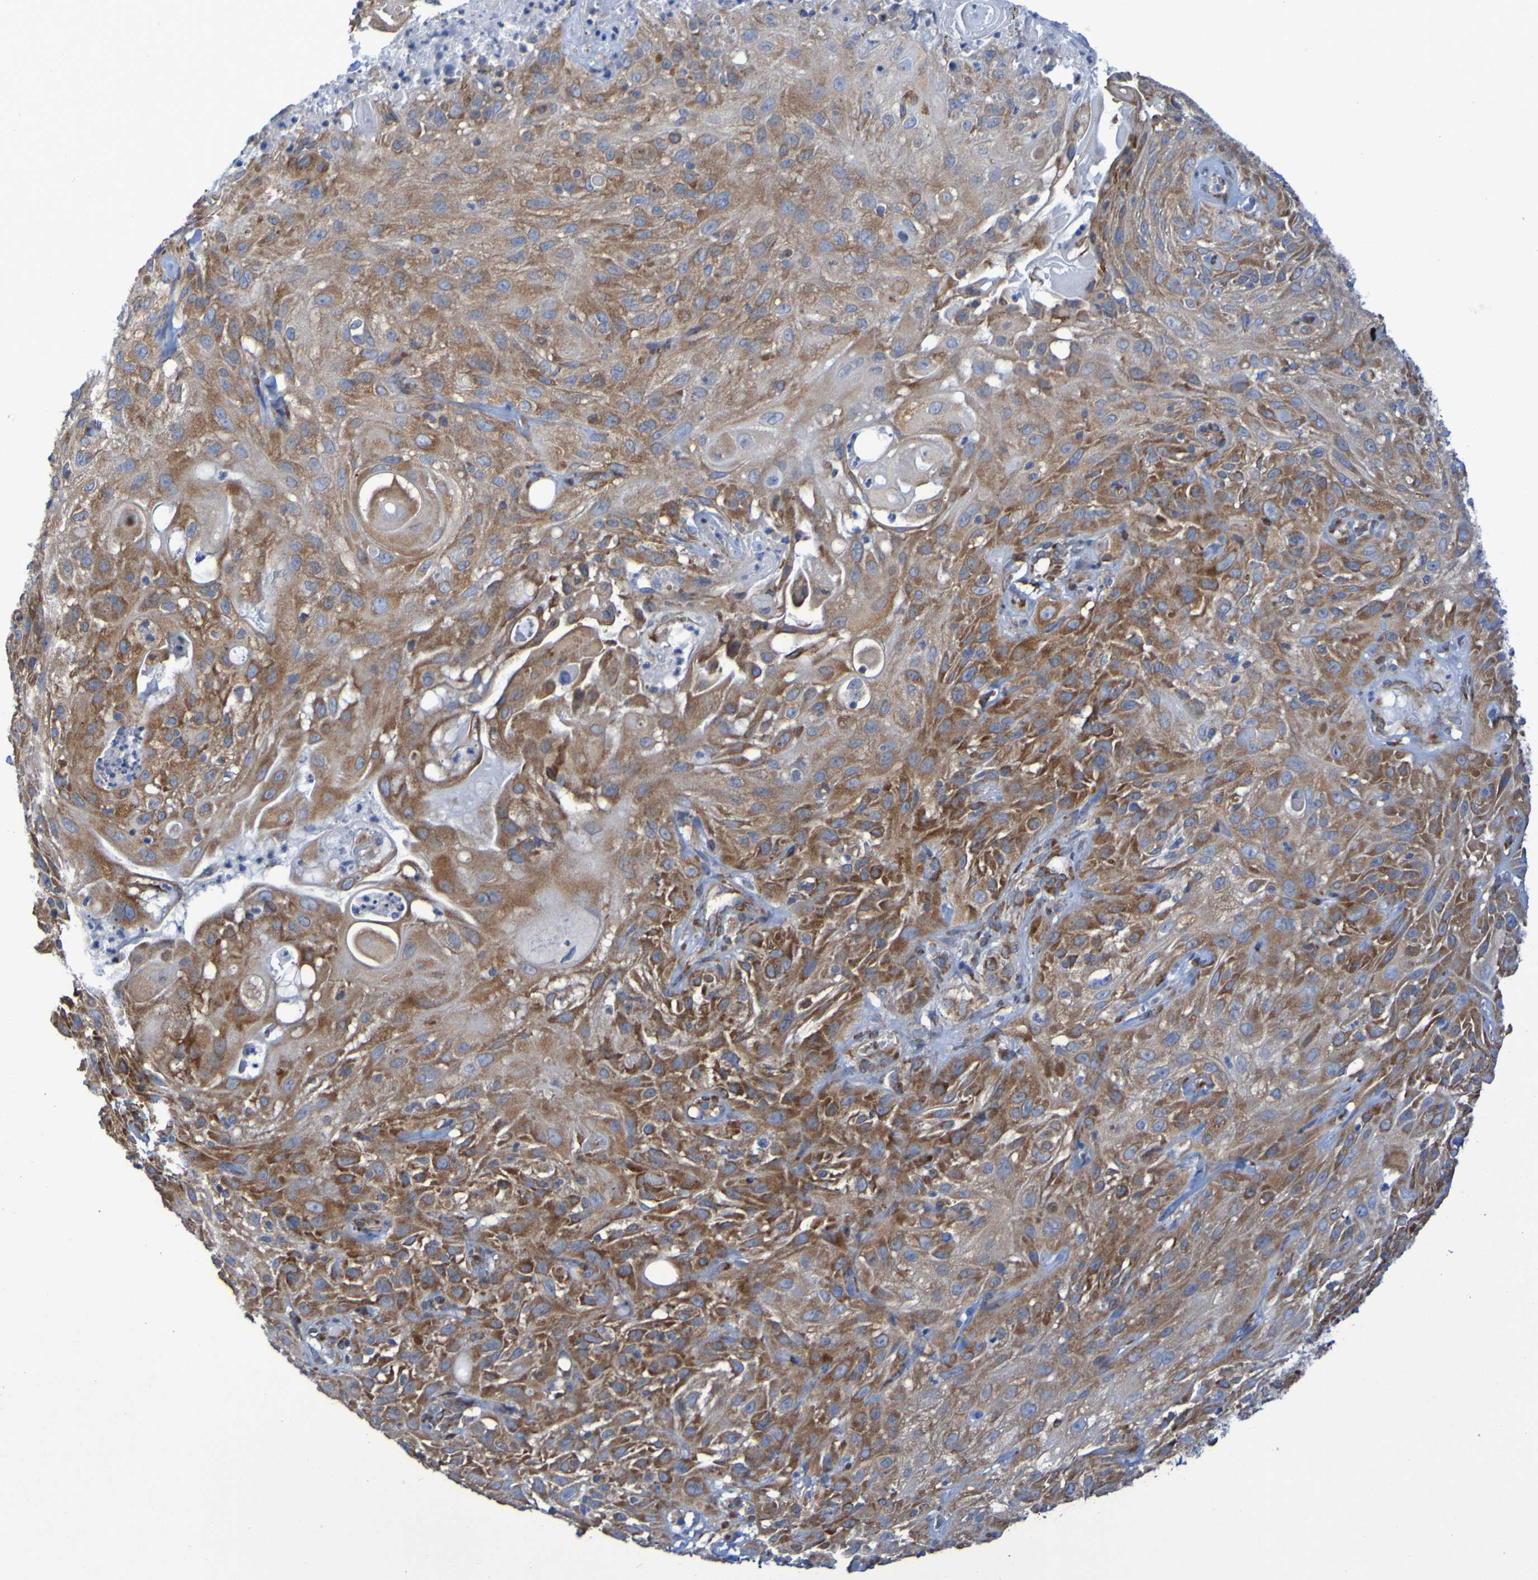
{"staining": {"intensity": "moderate", "quantity": ">75%", "location": "cytoplasmic/membranous"}, "tissue": "skin cancer", "cell_type": "Tumor cells", "image_type": "cancer", "snomed": [{"axis": "morphology", "description": "Squamous cell carcinoma, NOS"}, {"axis": "topography", "description": "Skin"}], "caption": "Skin cancer stained with a brown dye displays moderate cytoplasmic/membranous positive expression in approximately >75% of tumor cells.", "gene": "FKBP3", "patient": {"sex": "male", "age": 75}}